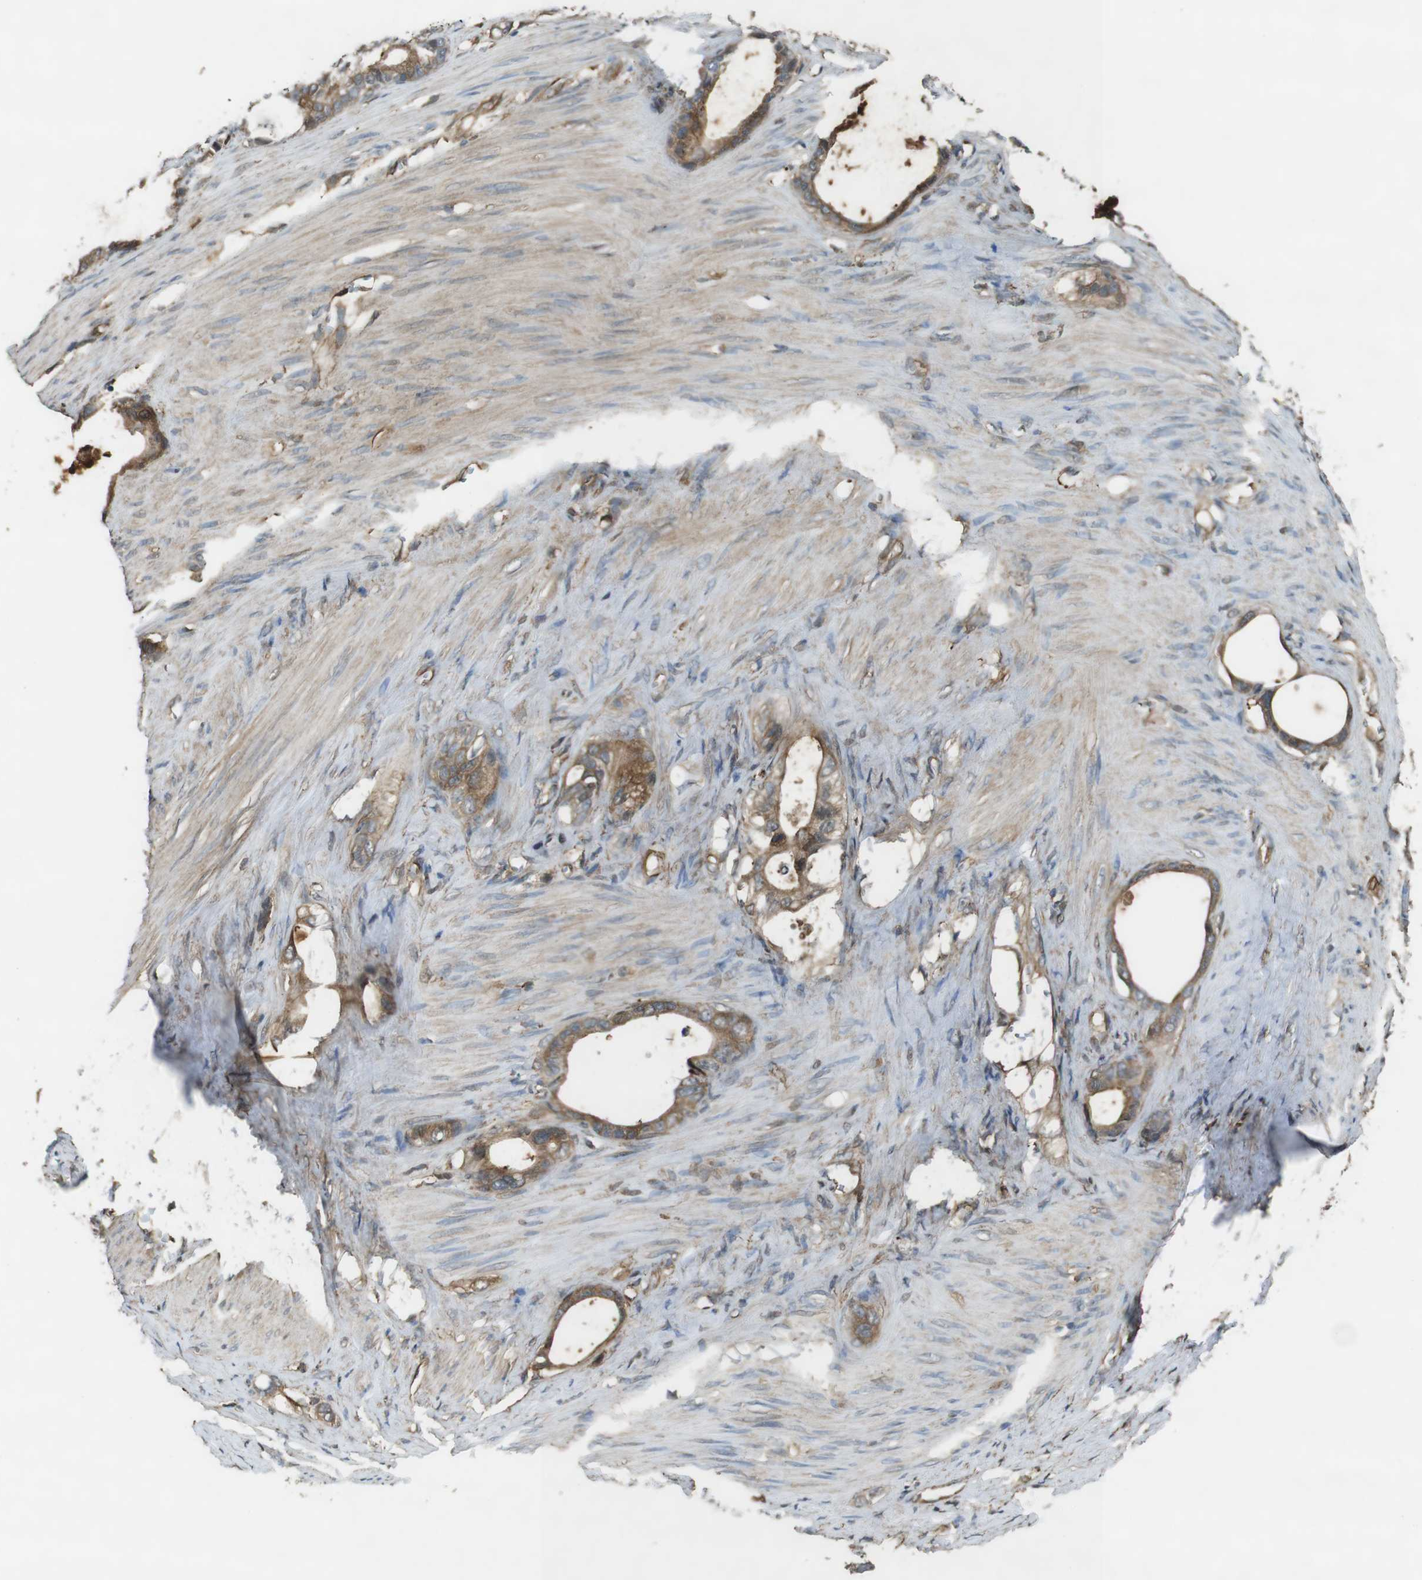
{"staining": {"intensity": "strong", "quantity": ">75%", "location": "cytoplasmic/membranous"}, "tissue": "stomach cancer", "cell_type": "Tumor cells", "image_type": "cancer", "snomed": [{"axis": "morphology", "description": "Adenocarcinoma, NOS"}, {"axis": "topography", "description": "Stomach"}], "caption": "Strong cytoplasmic/membranous protein staining is identified in about >75% of tumor cells in stomach adenocarcinoma.", "gene": "ARHGDIA", "patient": {"sex": "female", "age": 75}}